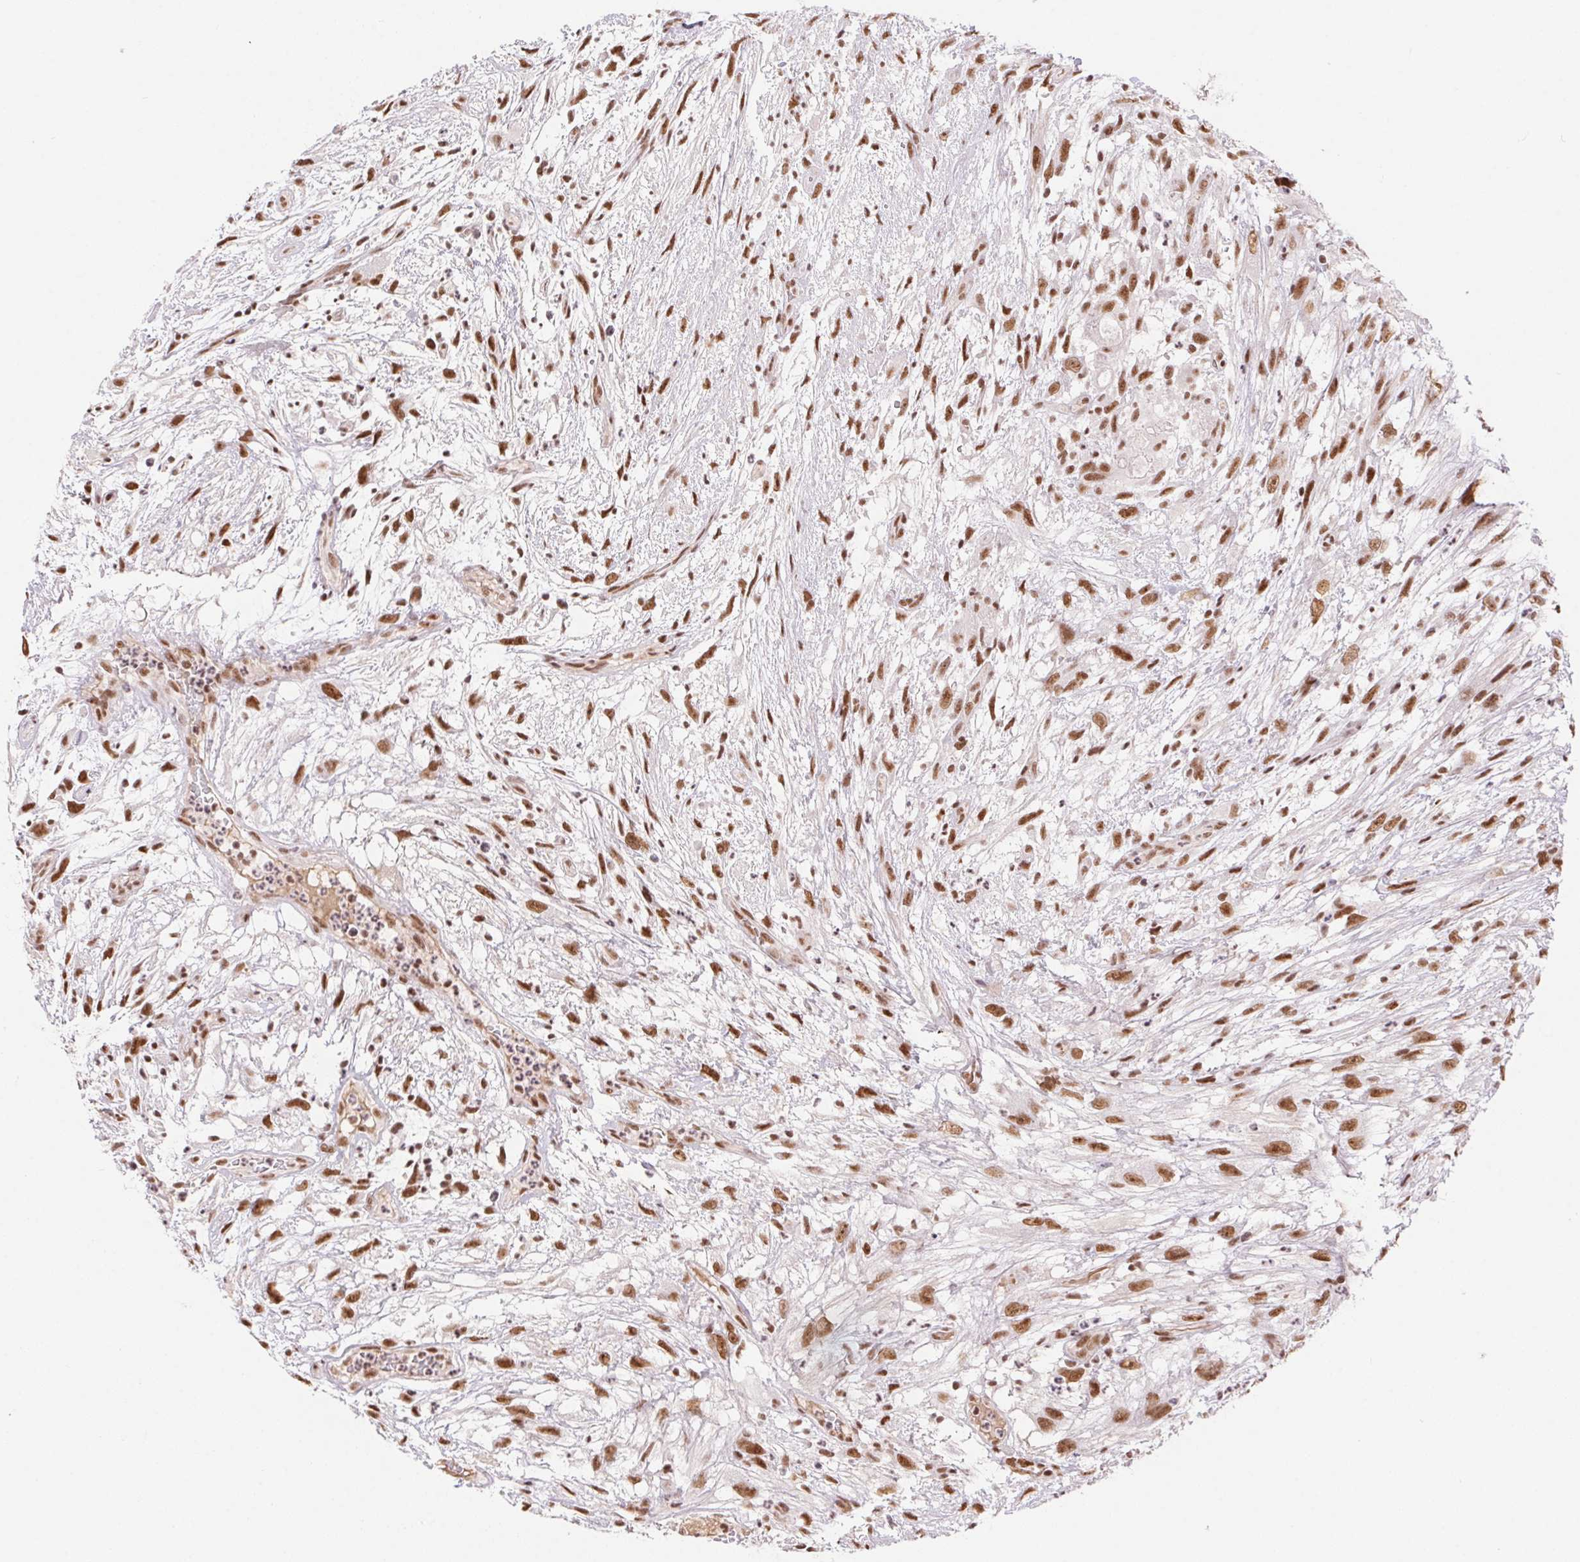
{"staining": {"intensity": "moderate", "quantity": ">75%", "location": "nuclear"}, "tissue": "head and neck cancer", "cell_type": "Tumor cells", "image_type": "cancer", "snomed": [{"axis": "morphology", "description": "Squamous cell carcinoma, NOS"}, {"axis": "topography", "description": "Head-Neck"}], "caption": "Squamous cell carcinoma (head and neck) stained with a brown dye reveals moderate nuclear positive expression in about >75% of tumor cells.", "gene": "DDX17", "patient": {"sex": "male", "age": 65}}